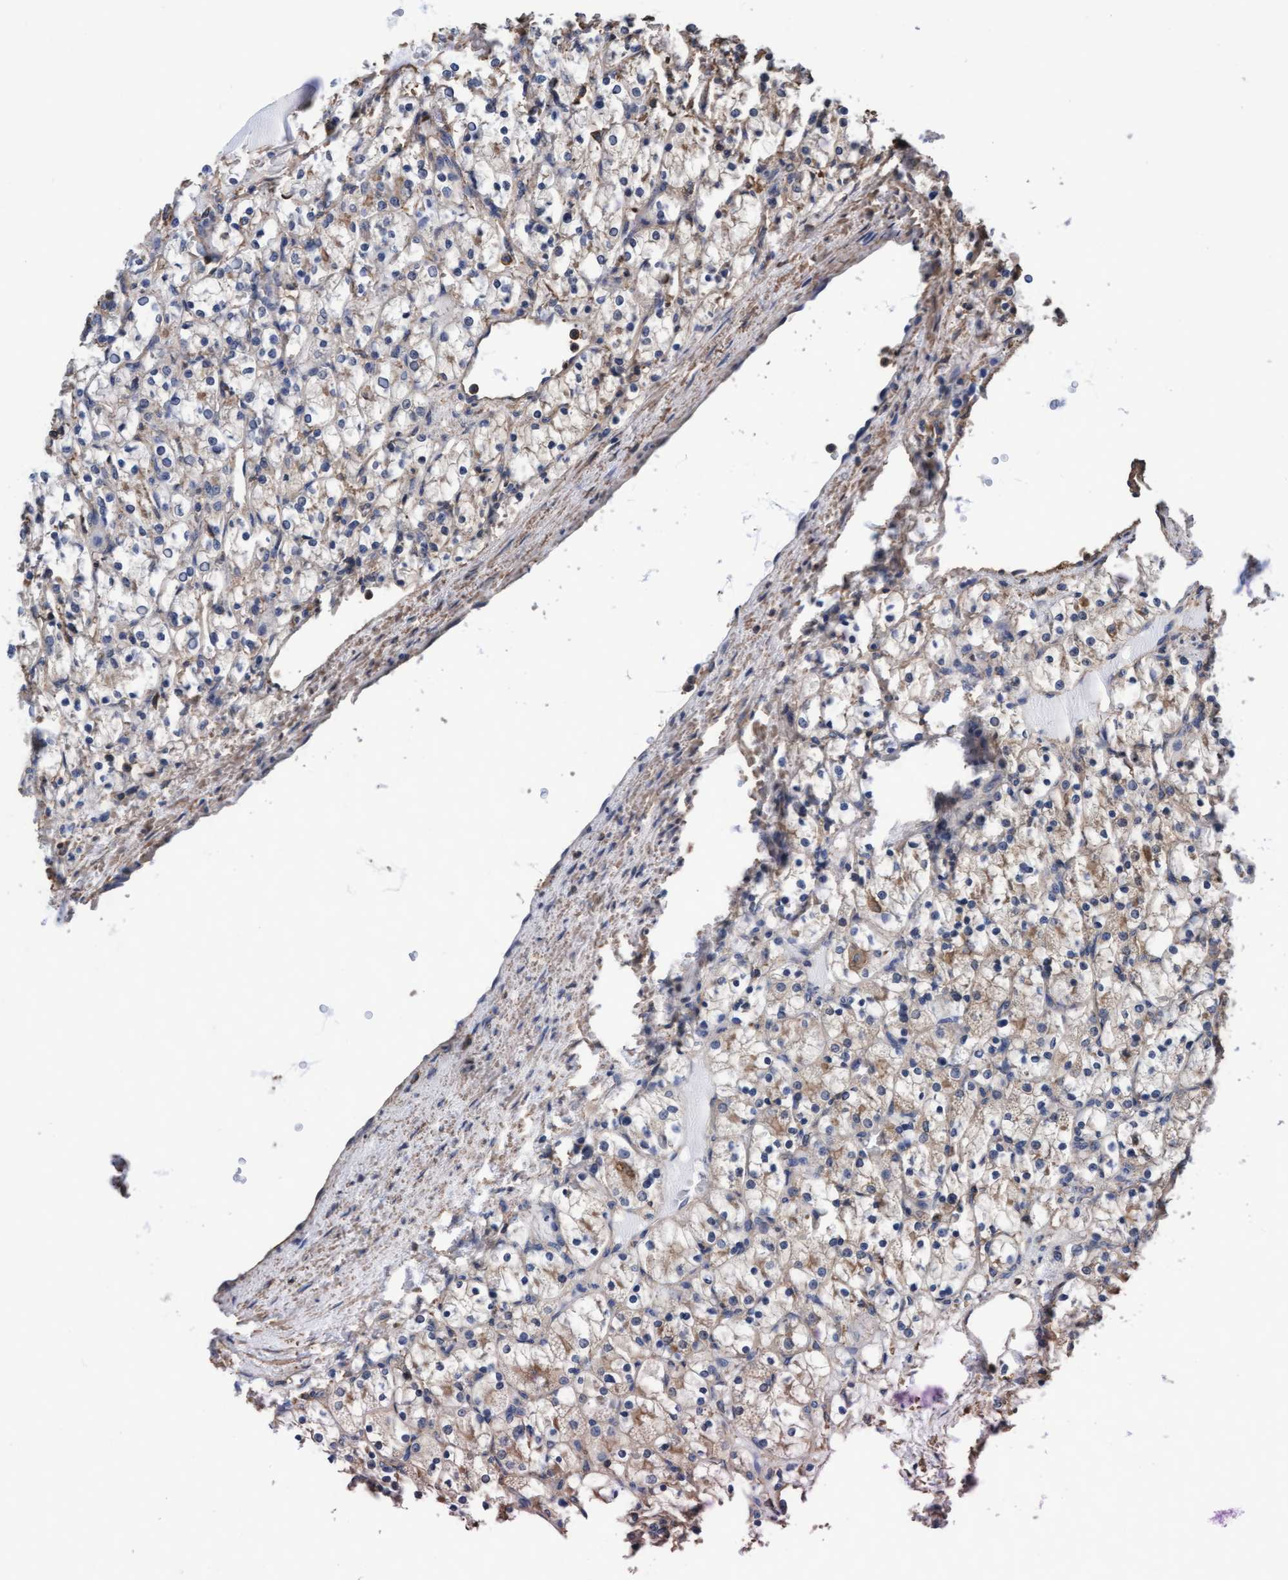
{"staining": {"intensity": "weak", "quantity": ">75%", "location": "cytoplasmic/membranous"}, "tissue": "renal cancer", "cell_type": "Tumor cells", "image_type": "cancer", "snomed": [{"axis": "morphology", "description": "Adenocarcinoma, NOS"}, {"axis": "topography", "description": "Kidney"}], "caption": "Adenocarcinoma (renal) stained for a protein (brown) reveals weak cytoplasmic/membranous positive expression in approximately >75% of tumor cells.", "gene": "GRHPR", "patient": {"sex": "female", "age": 69}}